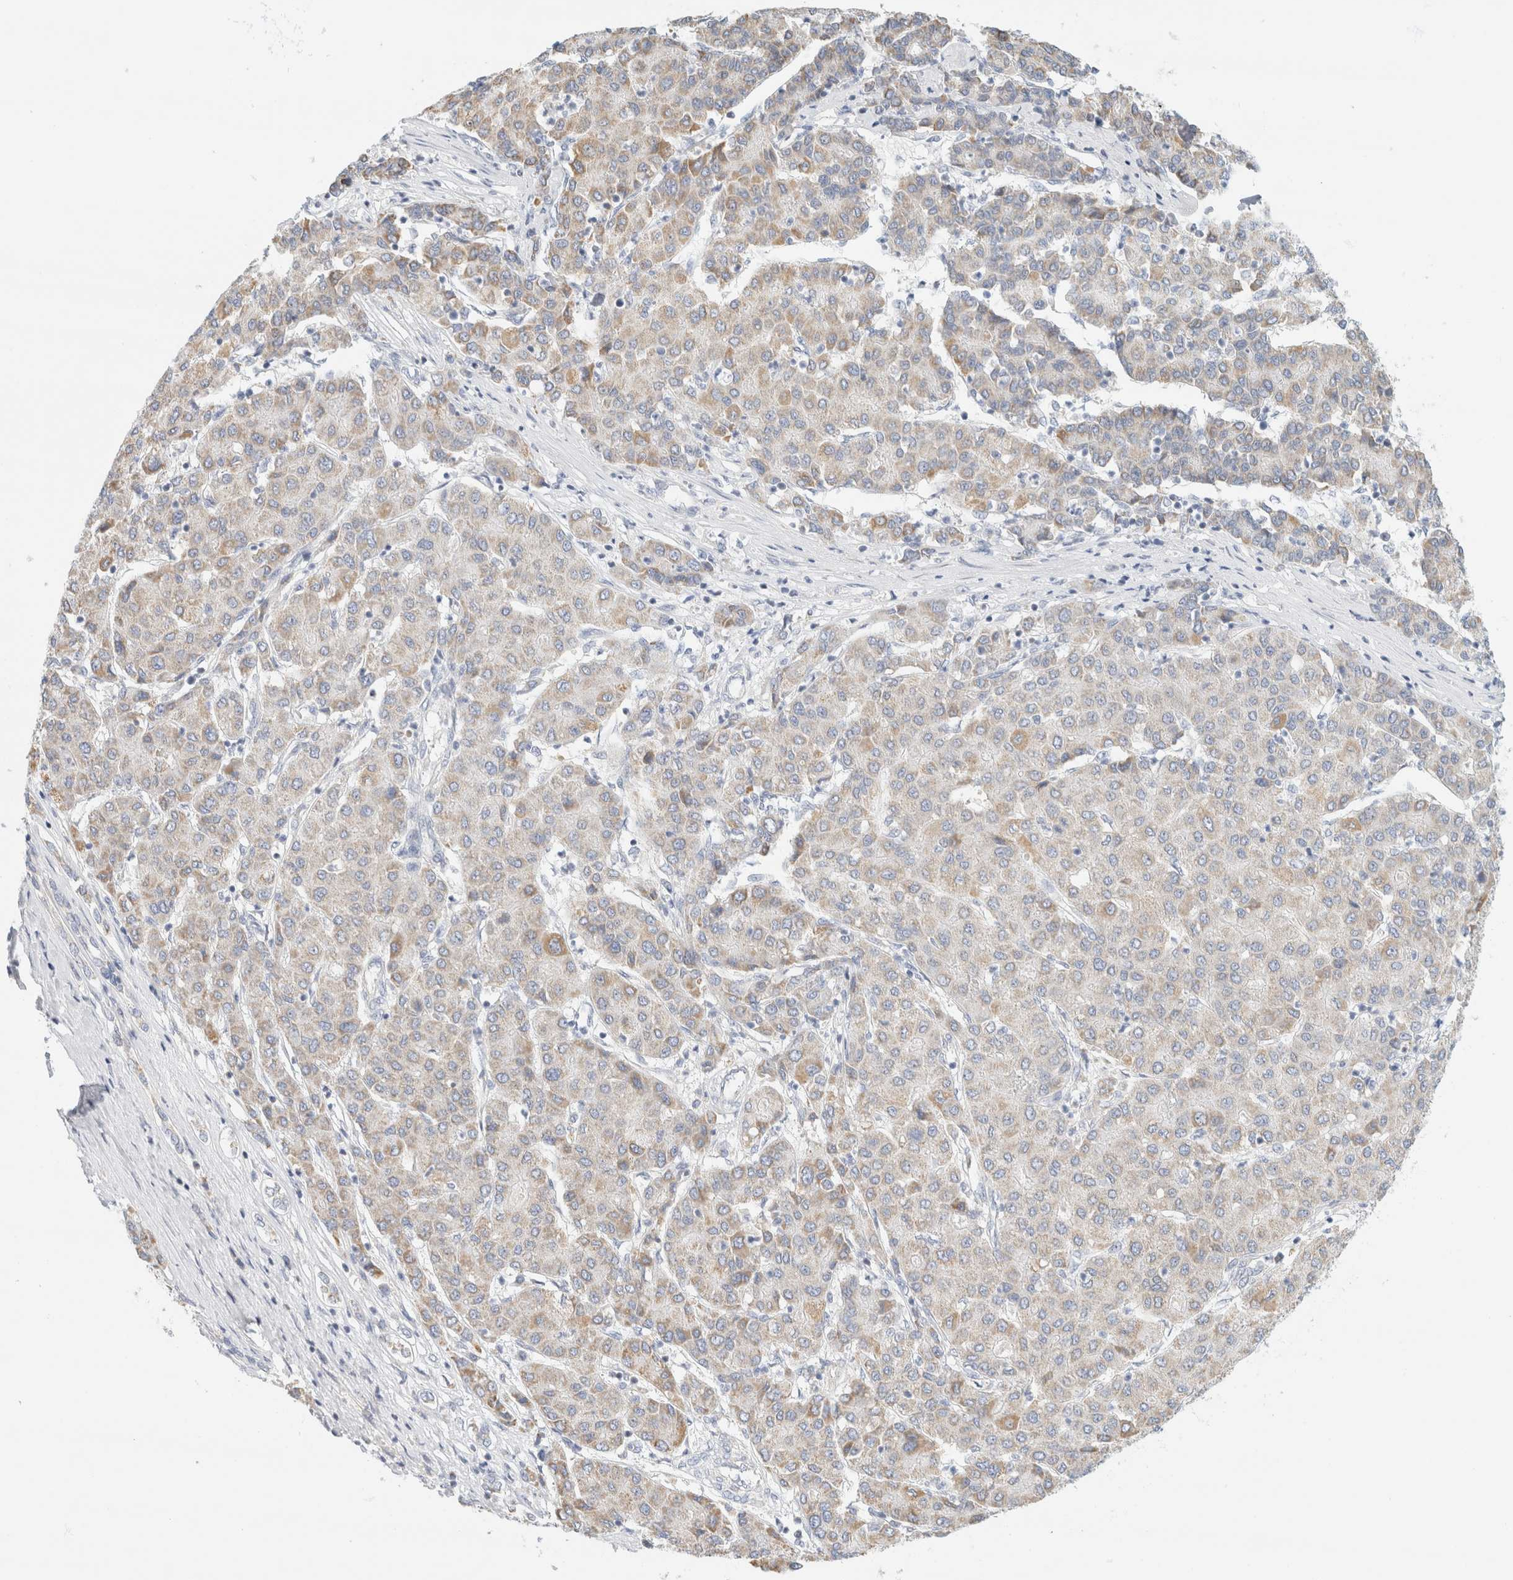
{"staining": {"intensity": "weak", "quantity": "25%-75%", "location": "cytoplasmic/membranous"}, "tissue": "liver cancer", "cell_type": "Tumor cells", "image_type": "cancer", "snomed": [{"axis": "morphology", "description": "Carcinoma, Hepatocellular, NOS"}, {"axis": "topography", "description": "Liver"}], "caption": "Immunohistochemistry (IHC) staining of liver cancer (hepatocellular carcinoma), which demonstrates low levels of weak cytoplasmic/membranous positivity in about 25%-75% of tumor cells indicating weak cytoplasmic/membranous protein staining. The staining was performed using DAB (brown) for protein detection and nuclei were counterstained in hematoxylin (blue).", "gene": "HDHD3", "patient": {"sex": "male", "age": 65}}